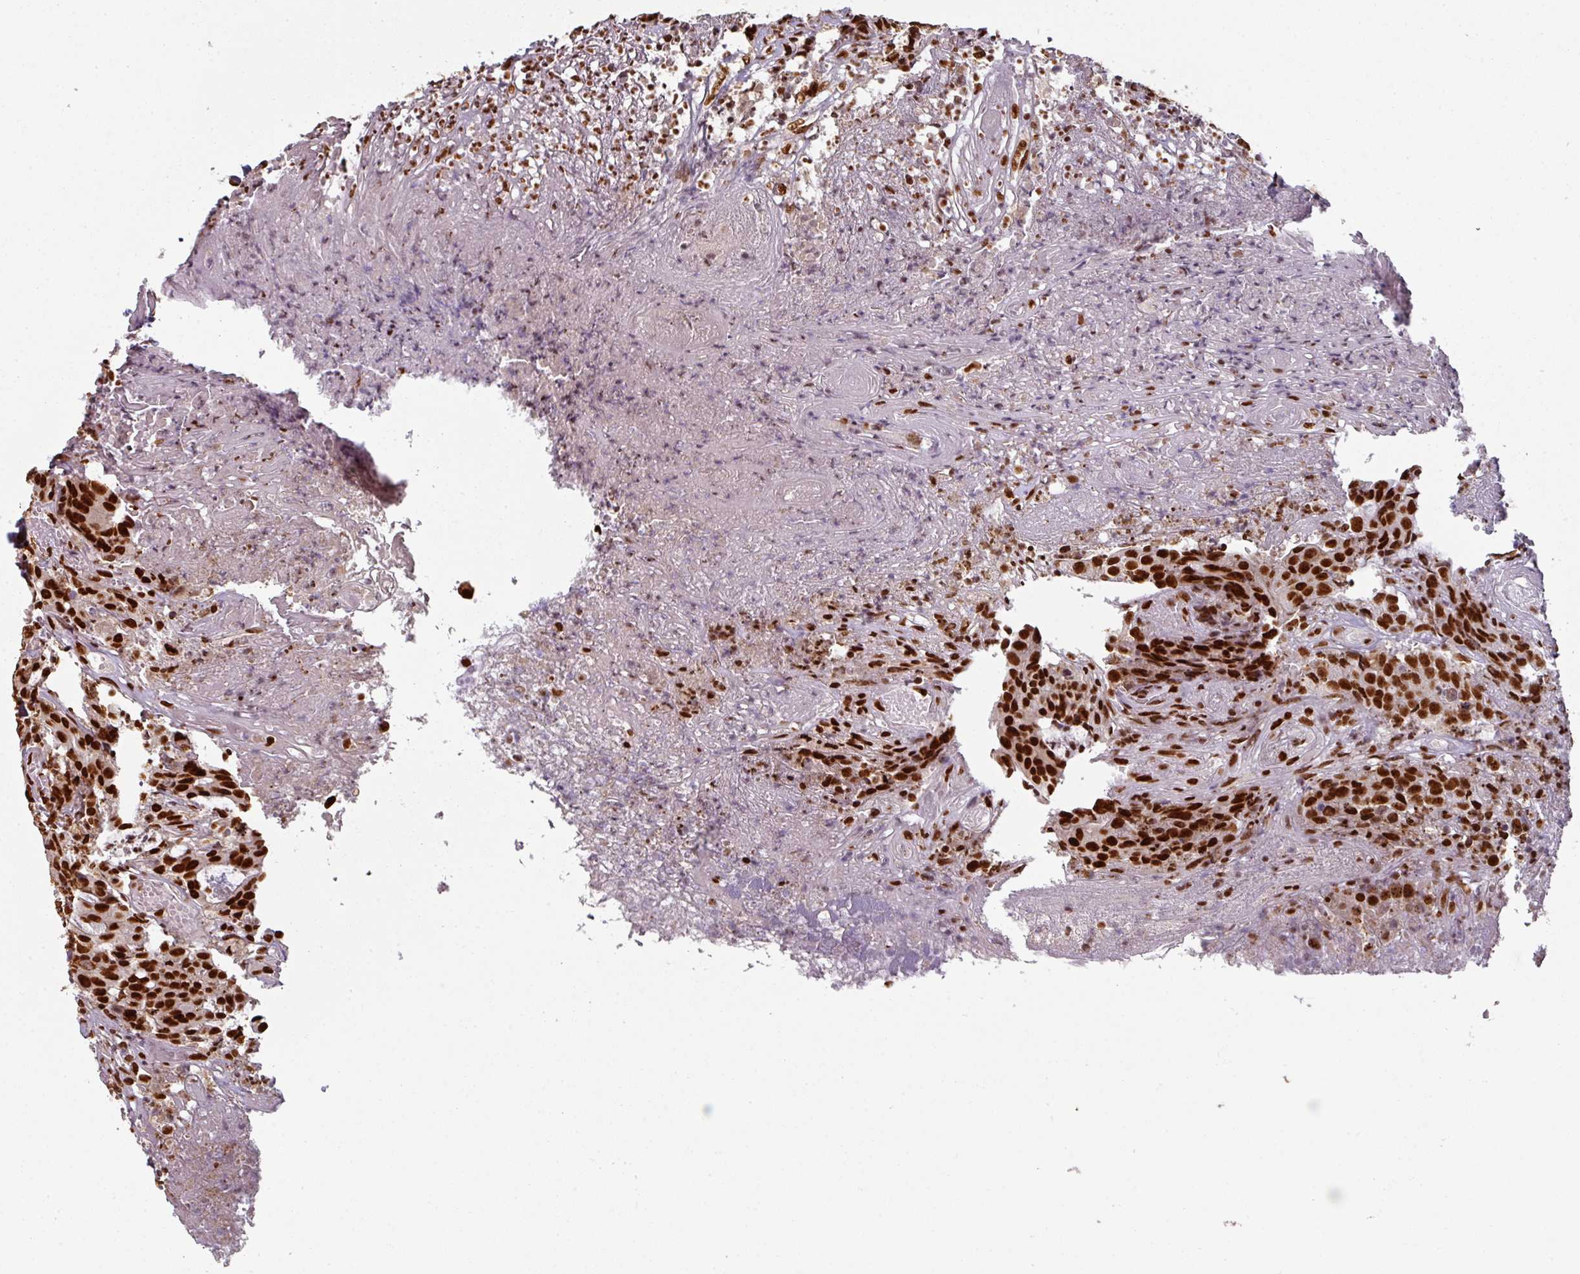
{"staining": {"intensity": "strong", "quantity": ">75%", "location": "nuclear"}, "tissue": "colorectal cancer", "cell_type": "Tumor cells", "image_type": "cancer", "snomed": [{"axis": "morphology", "description": "Adenocarcinoma, NOS"}, {"axis": "topography", "description": "Colon"}], "caption": "Immunohistochemical staining of colorectal cancer (adenocarcinoma) shows high levels of strong nuclear protein staining in approximately >75% of tumor cells.", "gene": "SIK3", "patient": {"sex": "male", "age": 83}}